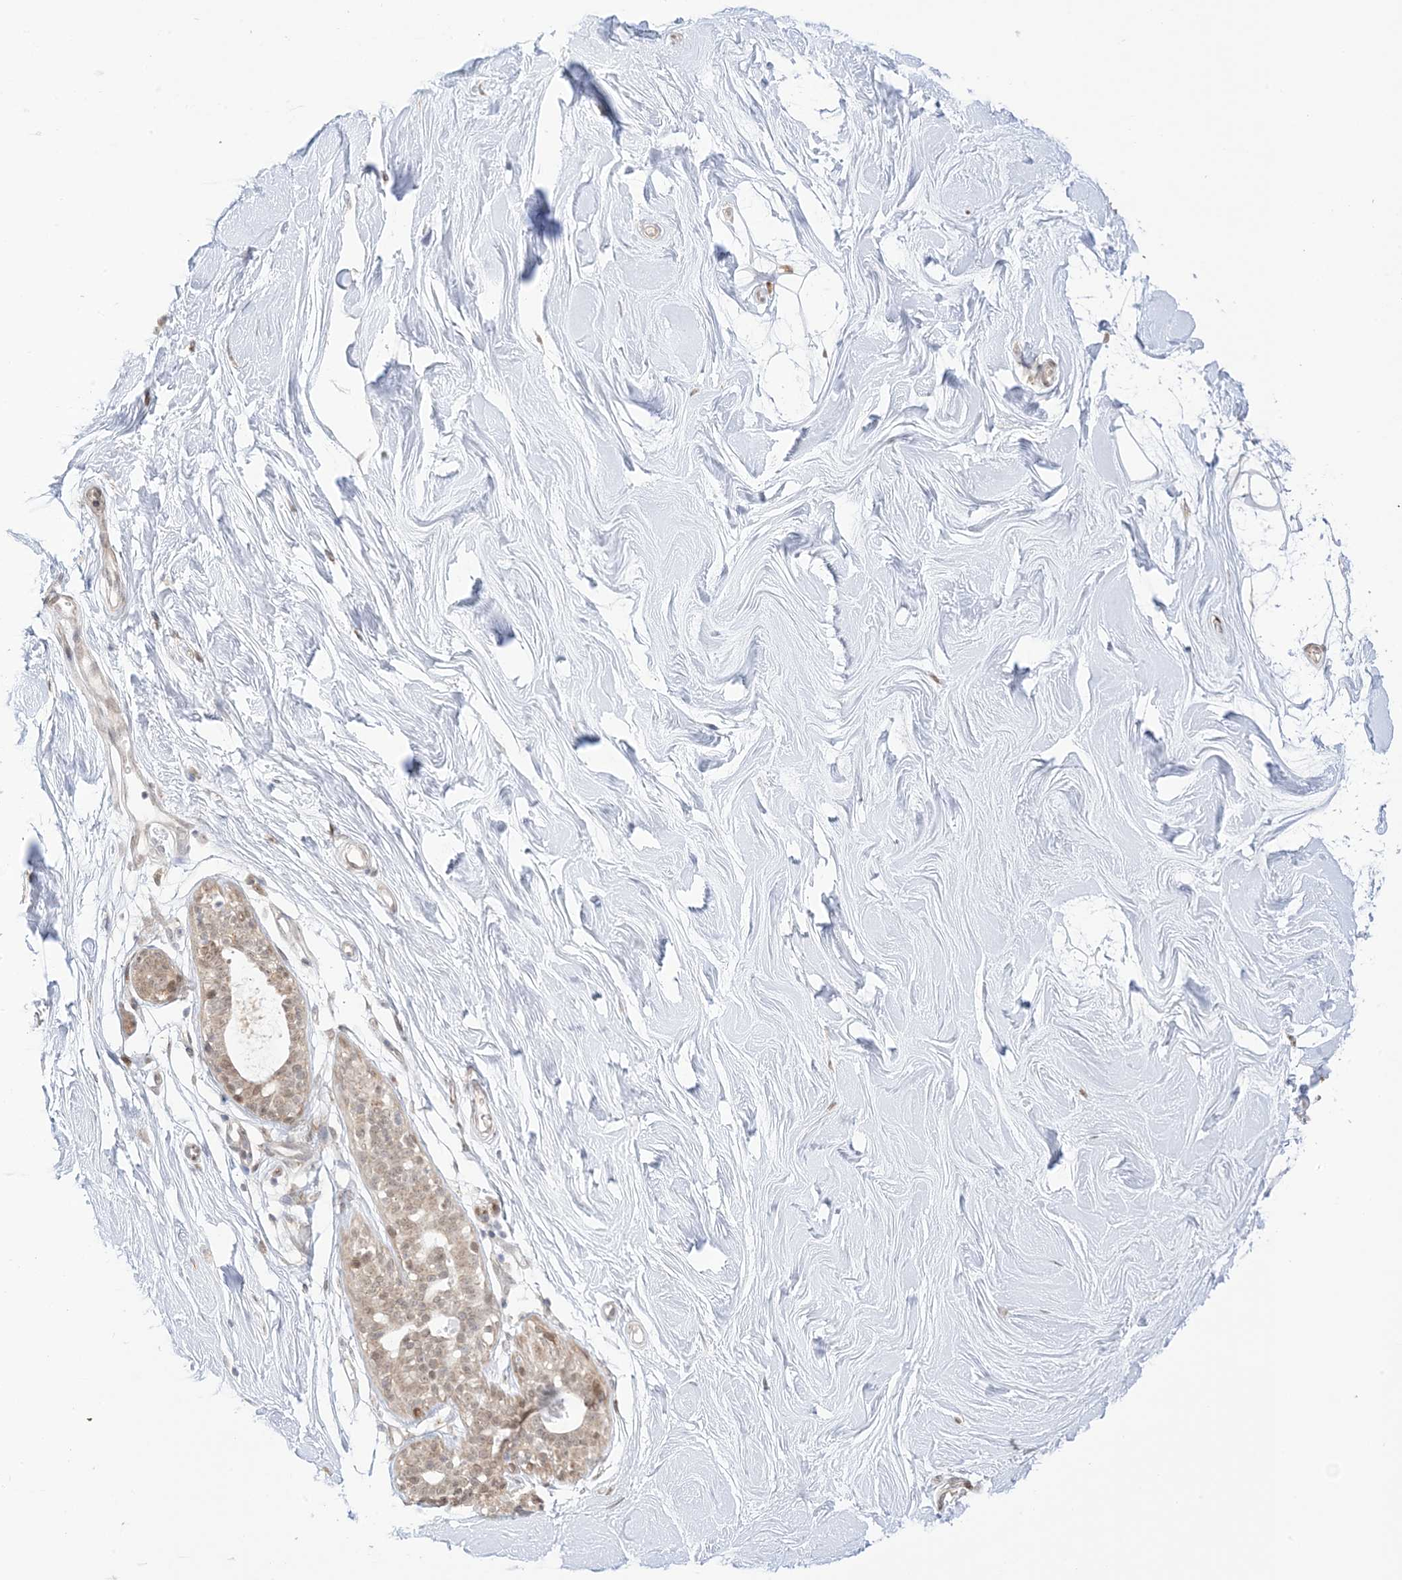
{"staining": {"intensity": "weak", "quantity": ">75%", "location": "nuclear"}, "tissue": "breast", "cell_type": "Adipocytes", "image_type": "normal", "snomed": [{"axis": "morphology", "description": "Normal tissue, NOS"}, {"axis": "topography", "description": "Breast"}], "caption": "An image of human breast stained for a protein reveals weak nuclear brown staining in adipocytes.", "gene": "UBE2E2", "patient": {"sex": "female", "age": 26}}